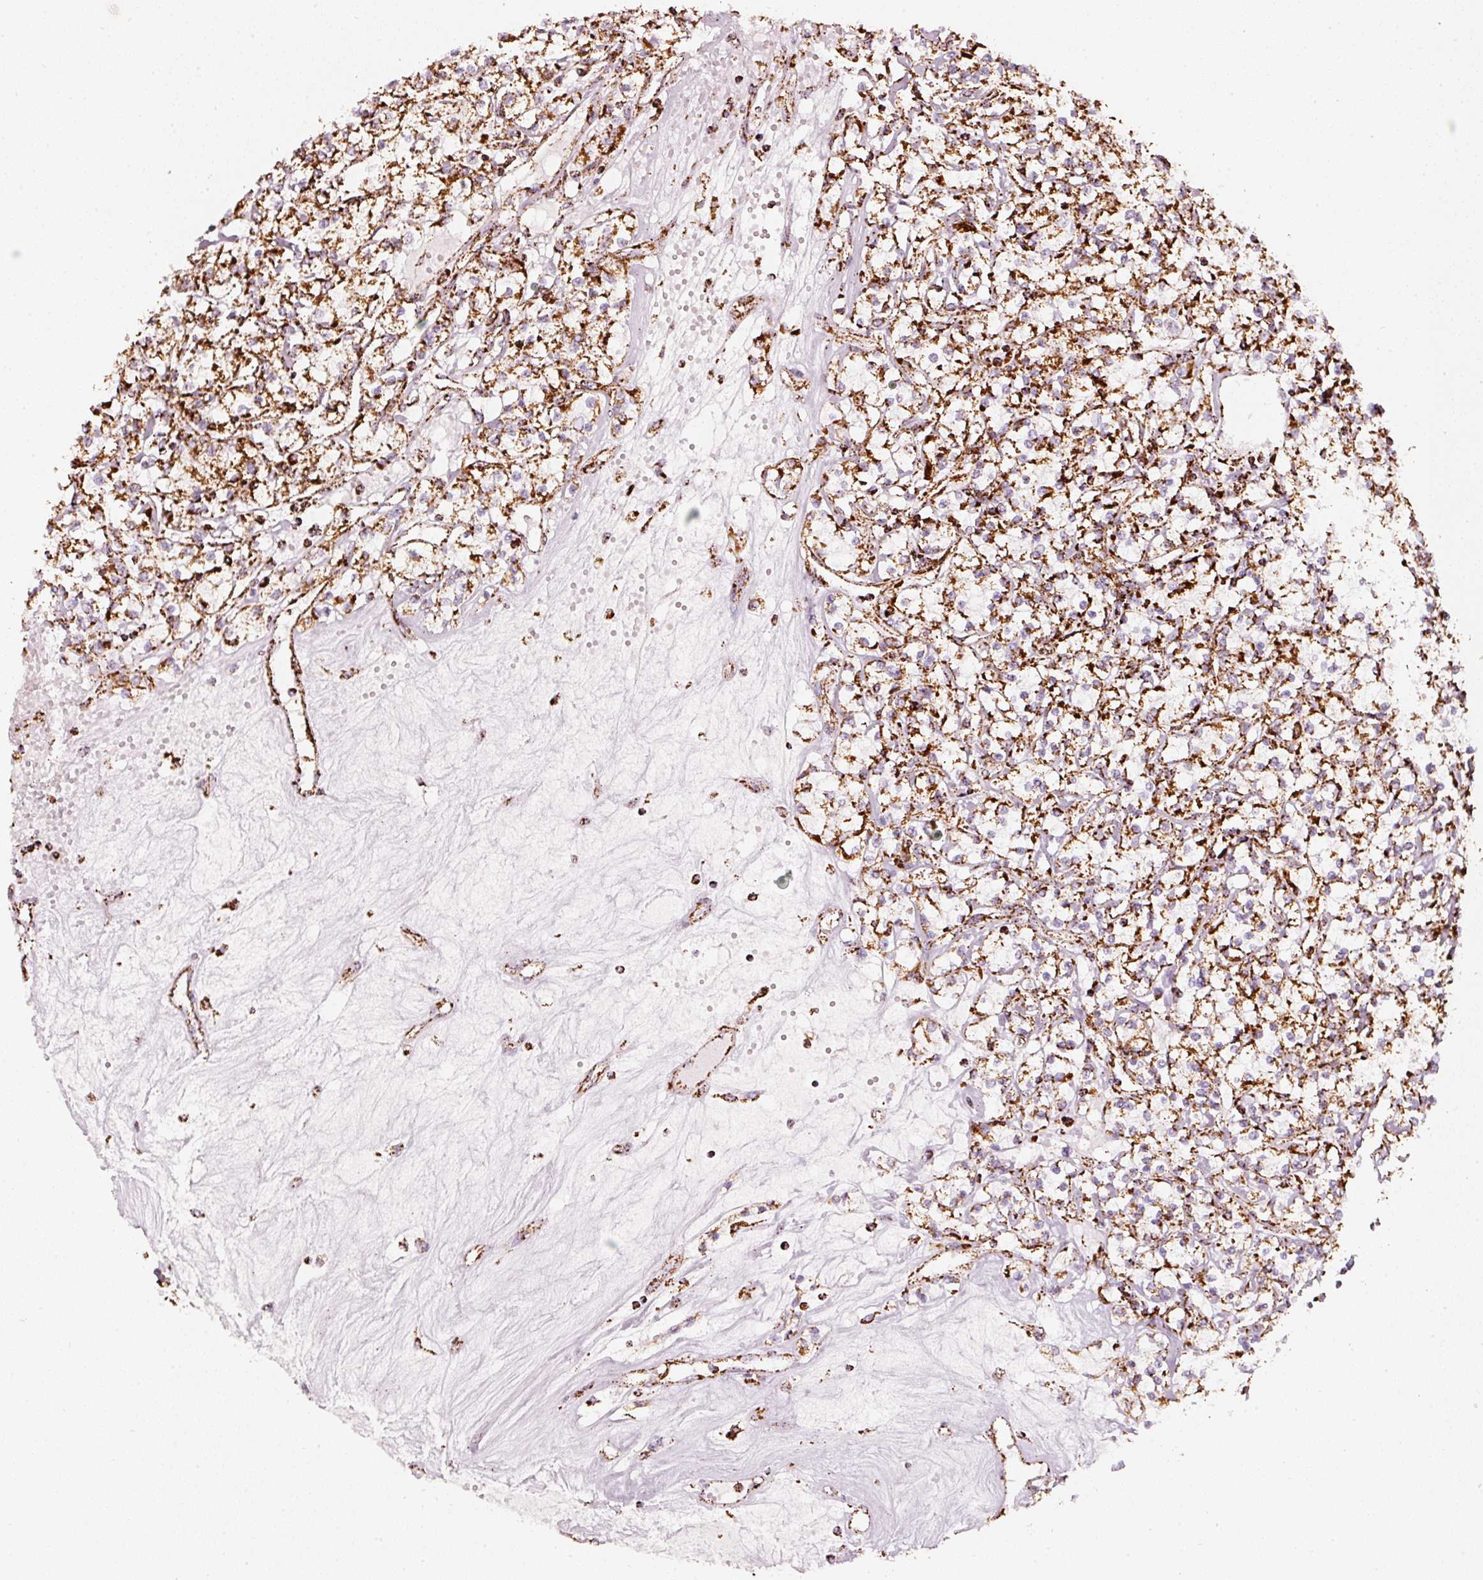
{"staining": {"intensity": "strong", "quantity": ">75%", "location": "cytoplasmic/membranous"}, "tissue": "renal cancer", "cell_type": "Tumor cells", "image_type": "cancer", "snomed": [{"axis": "morphology", "description": "Adenocarcinoma, NOS"}, {"axis": "topography", "description": "Kidney"}], "caption": "The micrograph displays a brown stain indicating the presence of a protein in the cytoplasmic/membranous of tumor cells in renal cancer.", "gene": "UQCRC1", "patient": {"sex": "female", "age": 59}}